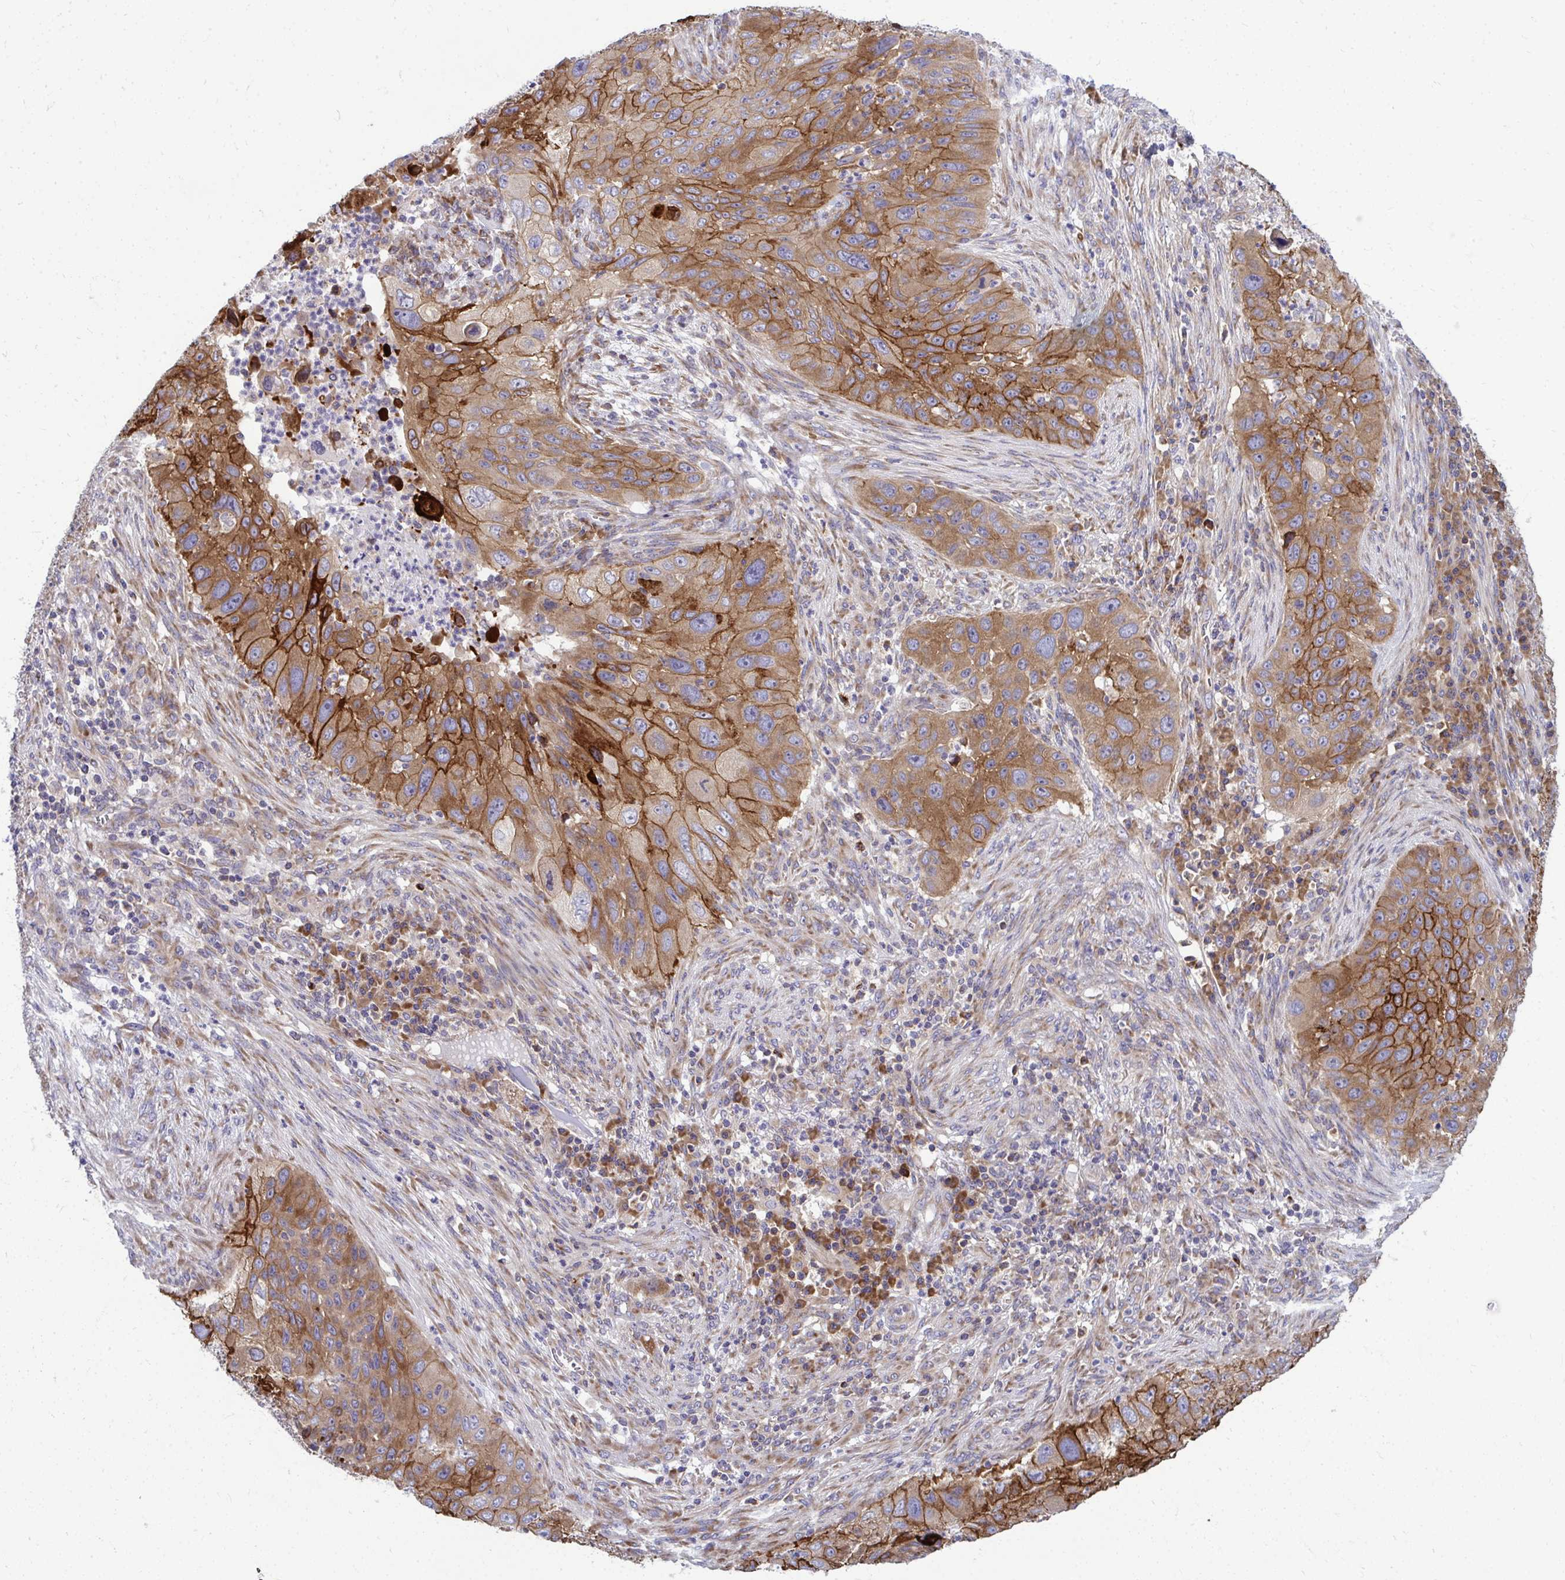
{"staining": {"intensity": "moderate", "quantity": ">75%", "location": "cytoplasmic/membranous"}, "tissue": "lung cancer", "cell_type": "Tumor cells", "image_type": "cancer", "snomed": [{"axis": "morphology", "description": "Squamous cell carcinoma, NOS"}, {"axis": "topography", "description": "Lung"}], "caption": "Lung squamous cell carcinoma was stained to show a protein in brown. There is medium levels of moderate cytoplasmic/membranous staining in about >75% of tumor cells.", "gene": "GFPT2", "patient": {"sex": "male", "age": 63}}